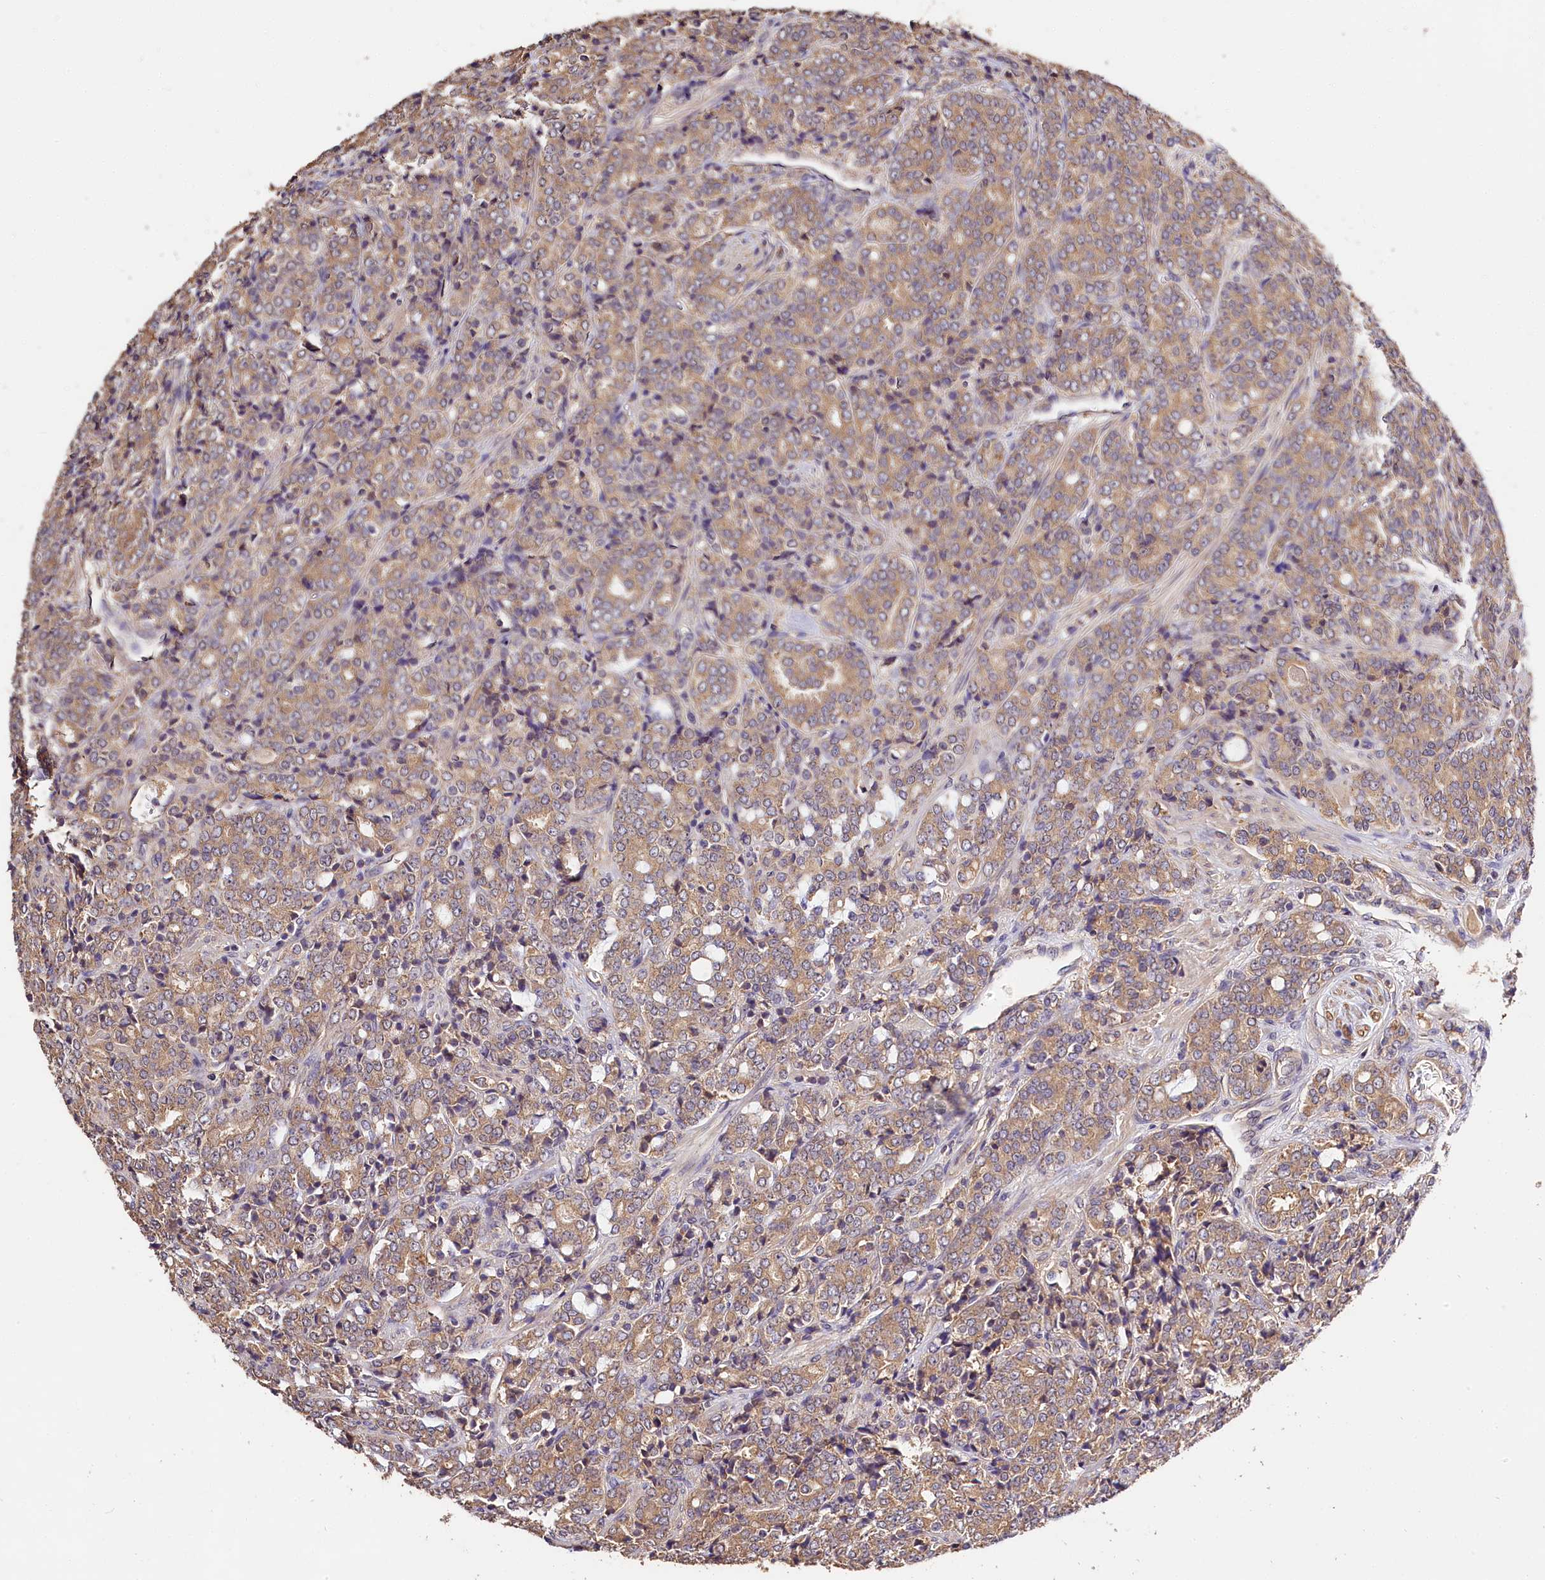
{"staining": {"intensity": "moderate", "quantity": ">75%", "location": "cytoplasmic/membranous"}, "tissue": "prostate cancer", "cell_type": "Tumor cells", "image_type": "cancer", "snomed": [{"axis": "morphology", "description": "Adenocarcinoma, High grade"}, {"axis": "topography", "description": "Prostate"}], "caption": "This is an image of immunohistochemistry (IHC) staining of prostate high-grade adenocarcinoma, which shows moderate staining in the cytoplasmic/membranous of tumor cells.", "gene": "OAS3", "patient": {"sex": "male", "age": 62}}